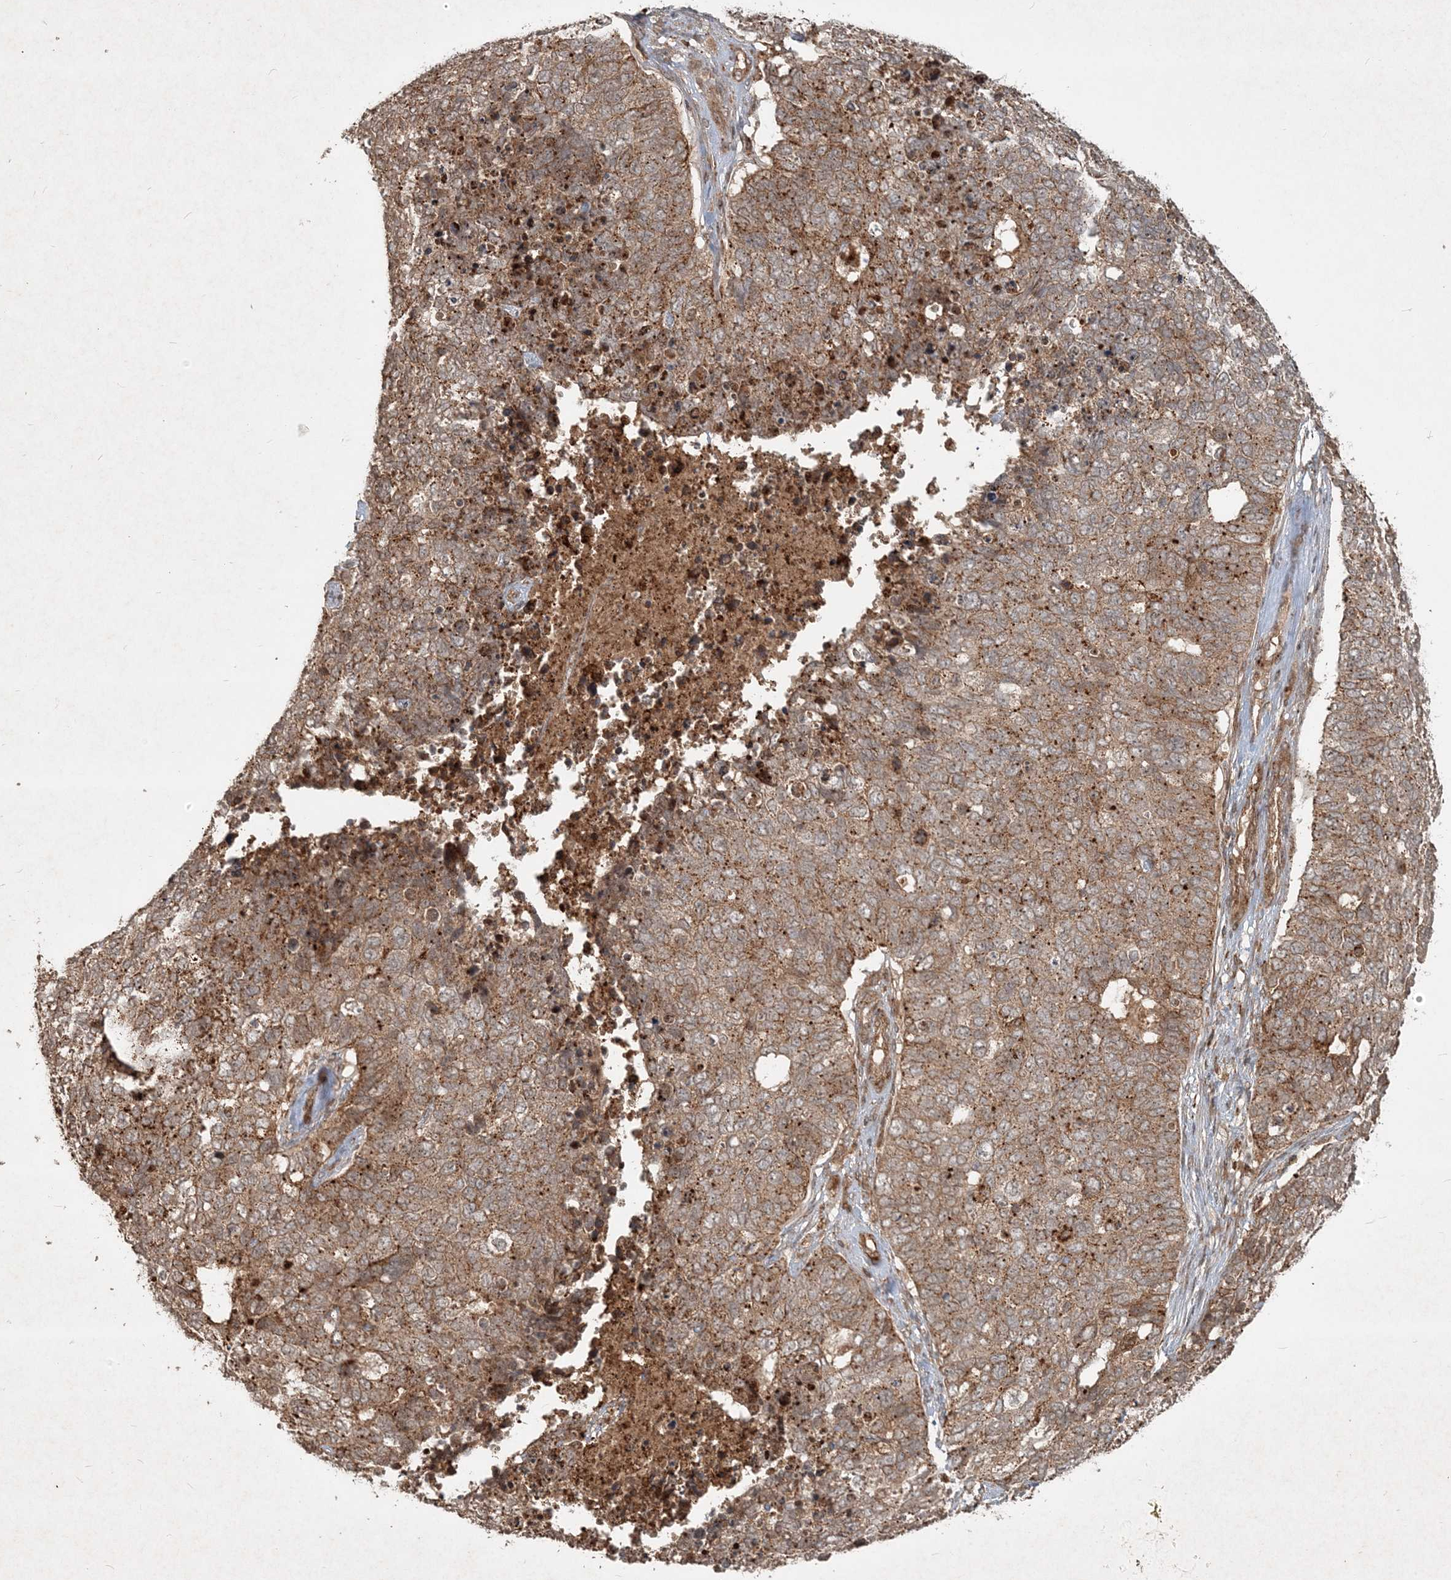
{"staining": {"intensity": "moderate", "quantity": ">75%", "location": "cytoplasmic/membranous"}, "tissue": "cervical cancer", "cell_type": "Tumor cells", "image_type": "cancer", "snomed": [{"axis": "morphology", "description": "Squamous cell carcinoma, NOS"}, {"axis": "topography", "description": "Cervix"}], "caption": "Squamous cell carcinoma (cervical) stained with DAB immunohistochemistry demonstrates medium levels of moderate cytoplasmic/membranous staining in about >75% of tumor cells. (DAB IHC, brown staining for protein, blue staining for nuclei).", "gene": "NARS1", "patient": {"sex": "female", "age": 63}}